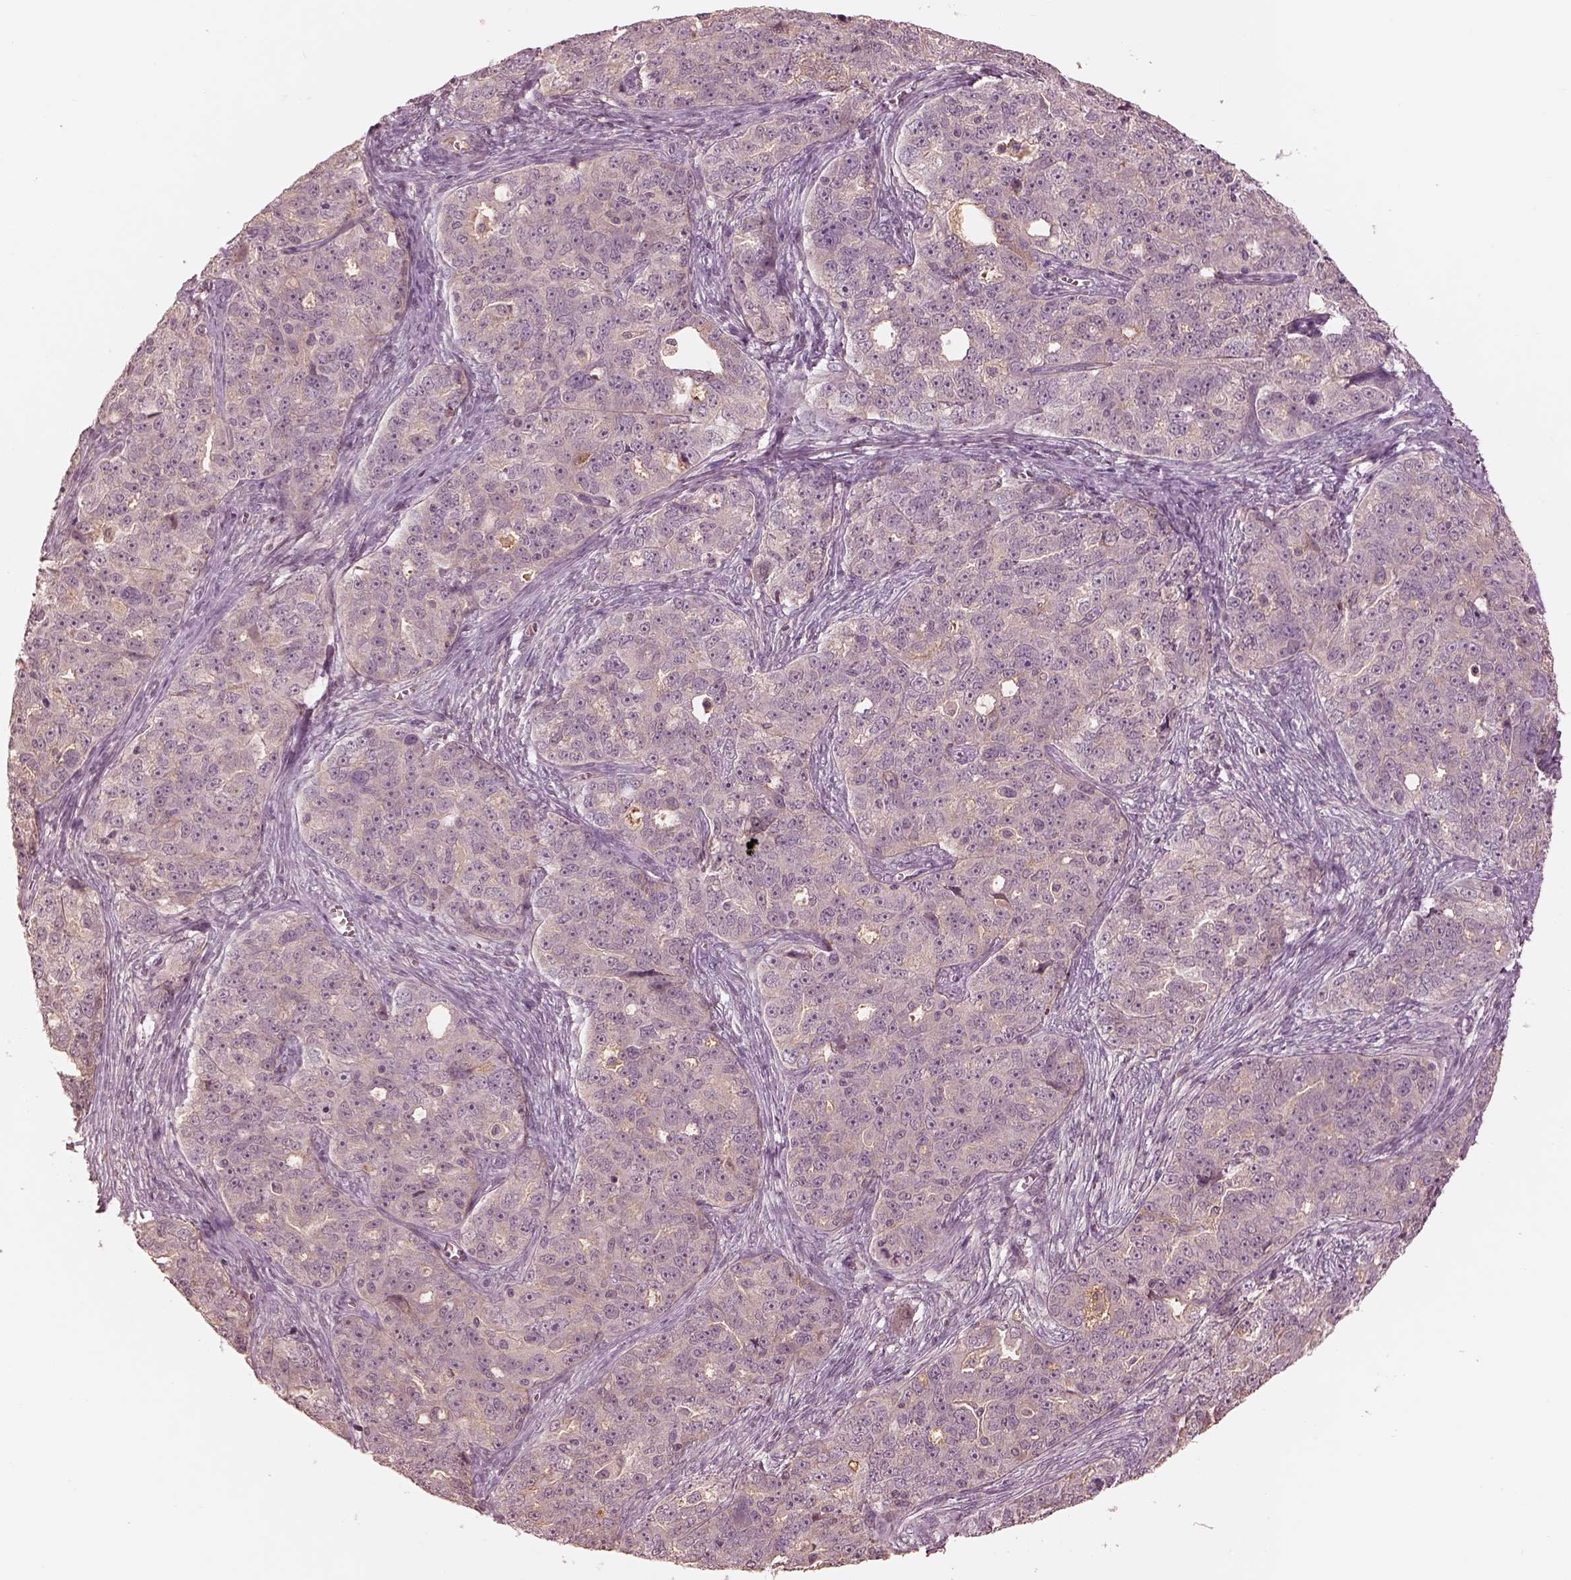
{"staining": {"intensity": "negative", "quantity": "none", "location": "none"}, "tissue": "ovarian cancer", "cell_type": "Tumor cells", "image_type": "cancer", "snomed": [{"axis": "morphology", "description": "Cystadenocarcinoma, serous, NOS"}, {"axis": "topography", "description": "Ovary"}], "caption": "There is no significant expression in tumor cells of serous cystadenocarcinoma (ovarian).", "gene": "TF", "patient": {"sex": "female", "age": 51}}